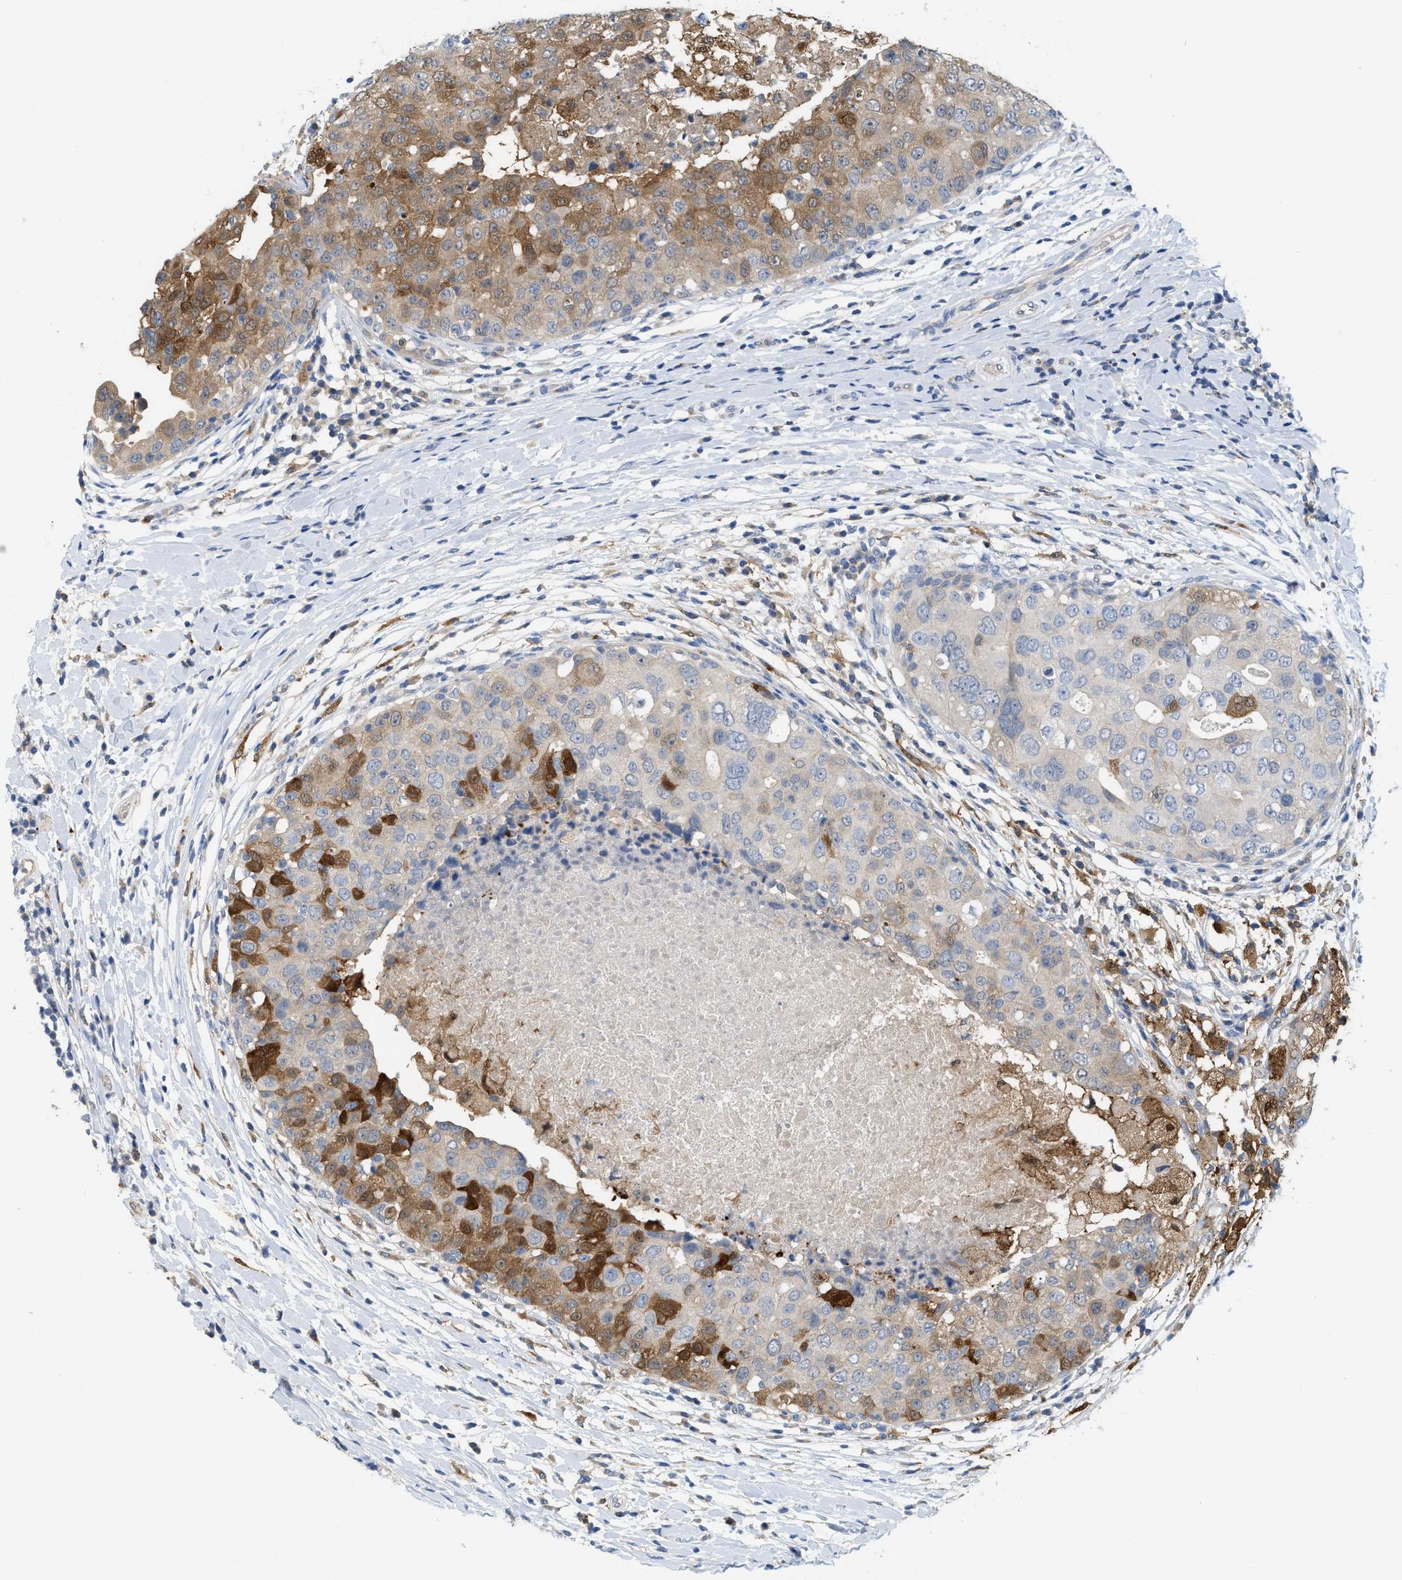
{"staining": {"intensity": "strong", "quantity": "25%-75%", "location": "cytoplasmic/membranous"}, "tissue": "breast cancer", "cell_type": "Tumor cells", "image_type": "cancer", "snomed": [{"axis": "morphology", "description": "Duct carcinoma"}, {"axis": "topography", "description": "Breast"}], "caption": "Breast infiltrating ductal carcinoma stained with a protein marker exhibits strong staining in tumor cells.", "gene": "CSTB", "patient": {"sex": "female", "age": 27}}